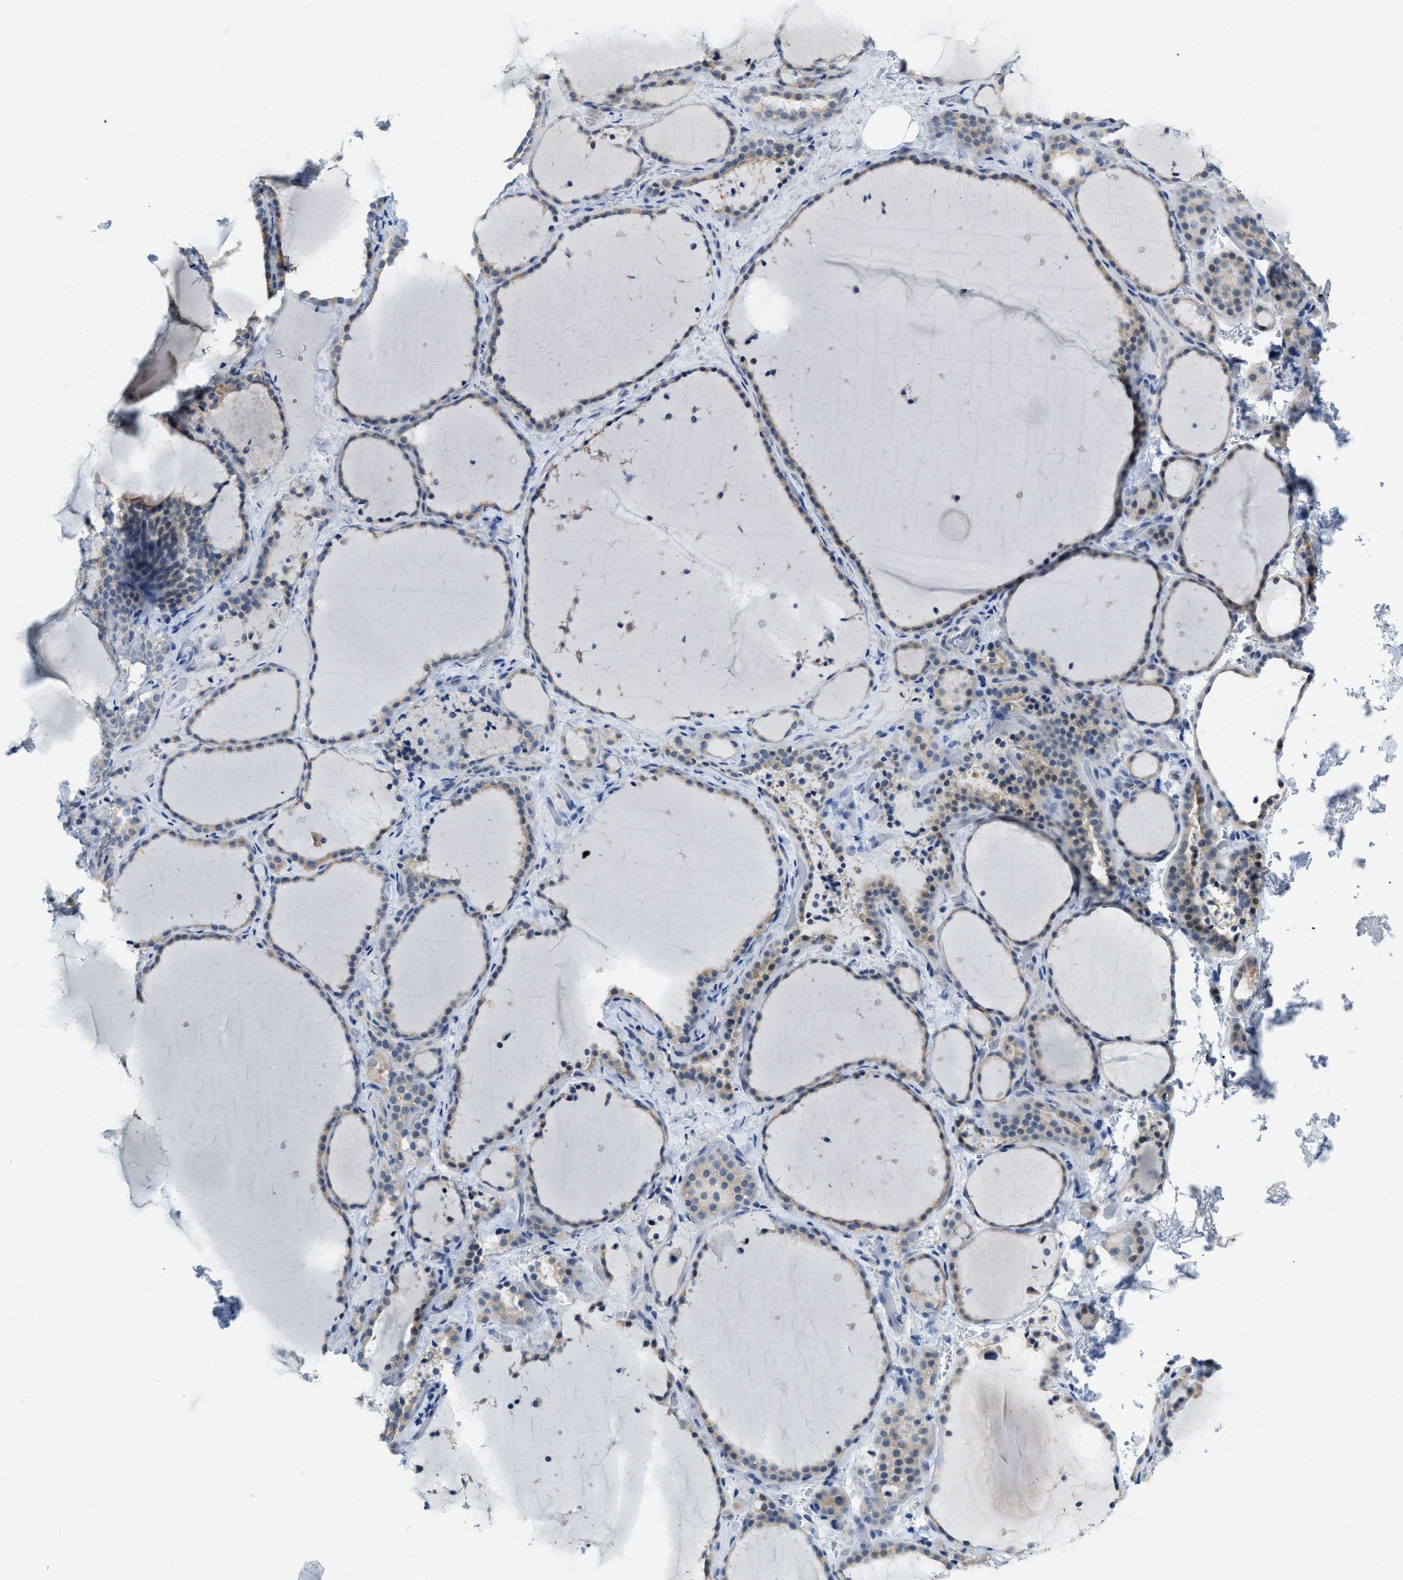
{"staining": {"intensity": "weak", "quantity": "<25%", "location": "cytoplasmic/membranous"}, "tissue": "thyroid gland", "cell_type": "Glandular cells", "image_type": "normal", "snomed": [{"axis": "morphology", "description": "Normal tissue, NOS"}, {"axis": "topography", "description": "Thyroid gland"}], "caption": "A micrograph of thyroid gland stained for a protein exhibits no brown staining in glandular cells.", "gene": "PHRF1", "patient": {"sex": "female", "age": 22}}